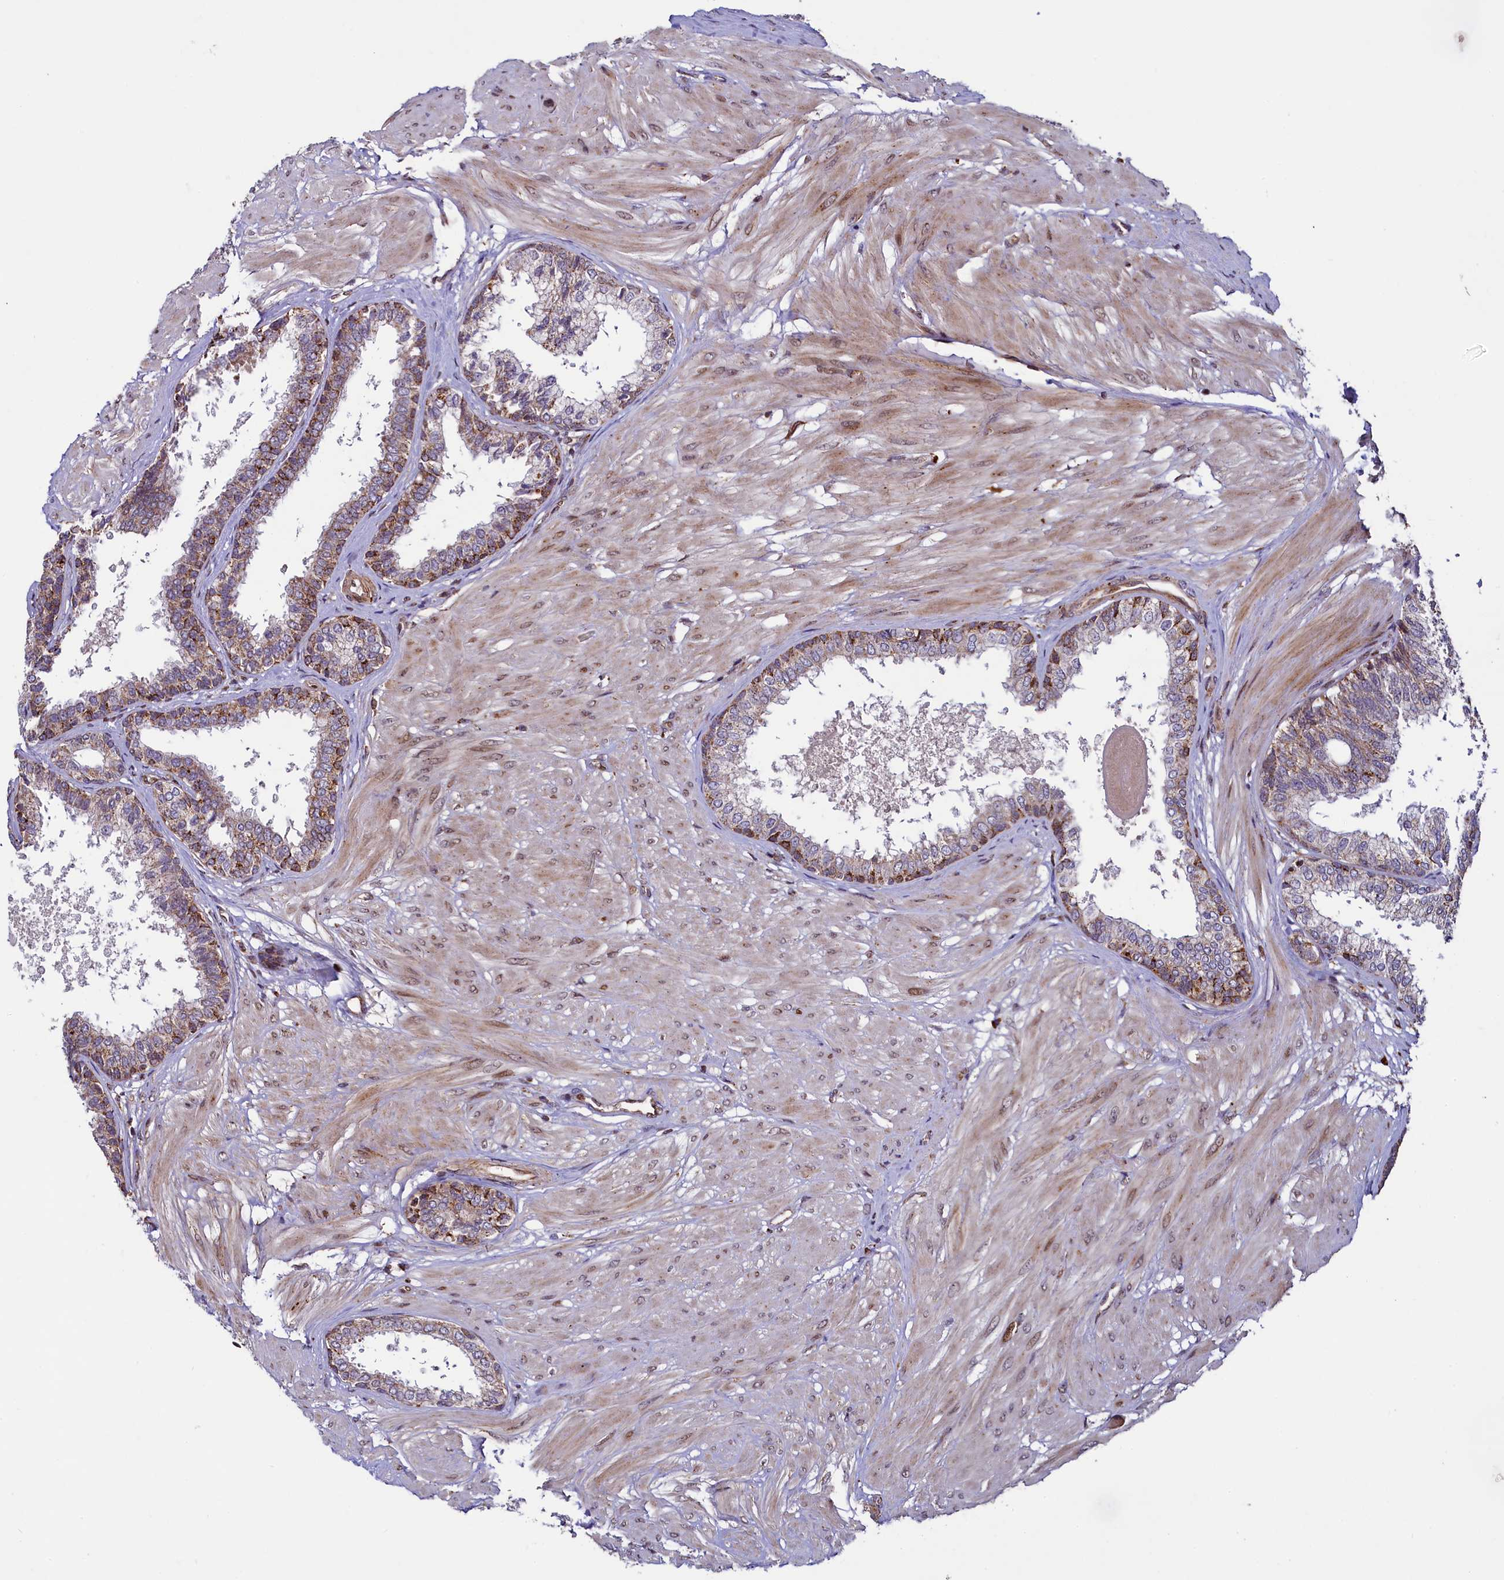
{"staining": {"intensity": "strong", "quantity": ">75%", "location": "cytoplasmic/membranous"}, "tissue": "prostate", "cell_type": "Glandular cells", "image_type": "normal", "snomed": [{"axis": "morphology", "description": "Normal tissue, NOS"}, {"axis": "topography", "description": "Prostate"}], "caption": "Protein expression analysis of benign prostate reveals strong cytoplasmic/membranous expression in approximately >75% of glandular cells.", "gene": "ZNF577", "patient": {"sex": "male", "age": 48}}